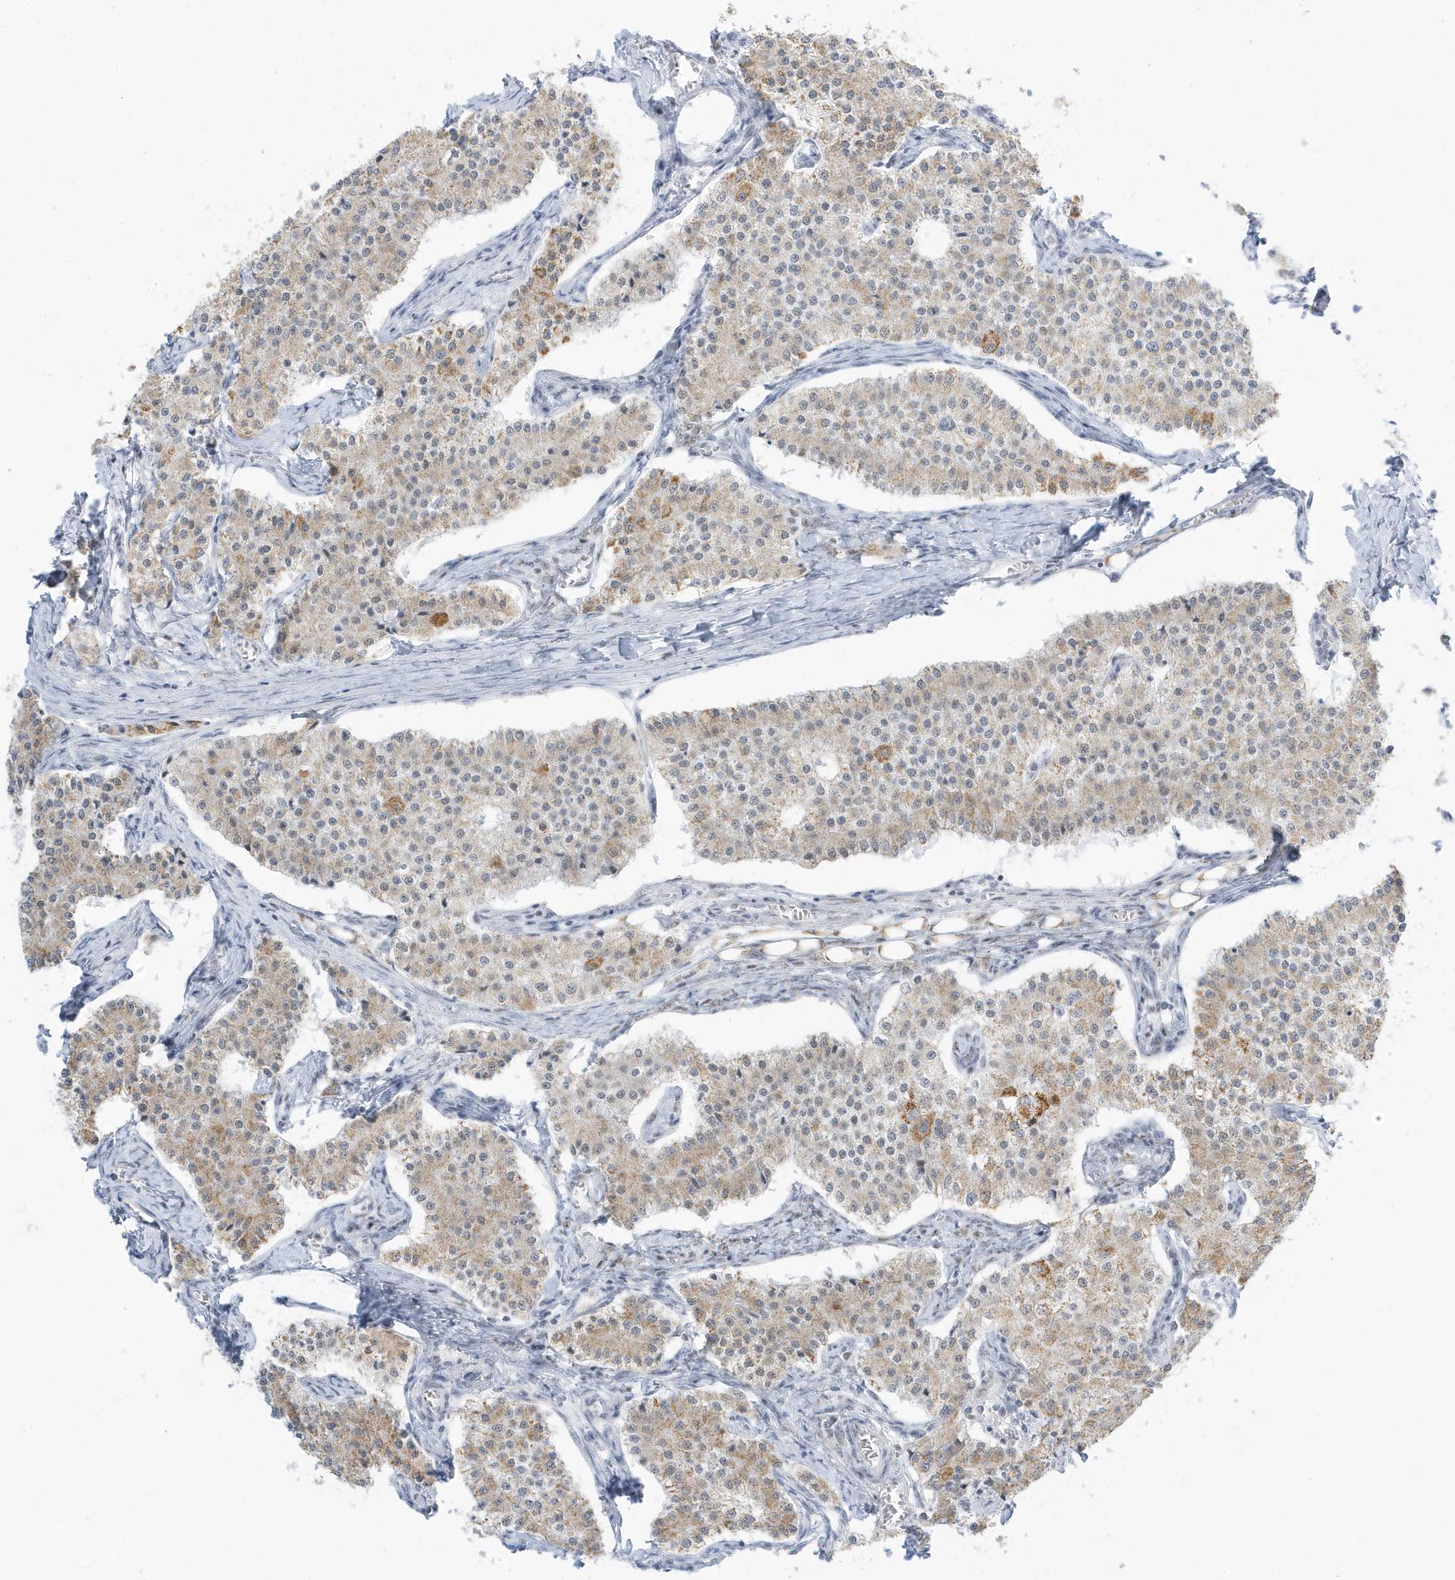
{"staining": {"intensity": "moderate", "quantity": ">75%", "location": "cytoplasmic/membranous"}, "tissue": "carcinoid", "cell_type": "Tumor cells", "image_type": "cancer", "snomed": [{"axis": "morphology", "description": "Carcinoid, malignant, NOS"}, {"axis": "topography", "description": "Colon"}], "caption": "IHC micrograph of neoplastic tissue: human carcinoid (malignant) stained using immunohistochemistry (IHC) shows medium levels of moderate protein expression localized specifically in the cytoplasmic/membranous of tumor cells, appearing as a cytoplasmic/membranous brown color.", "gene": "PLEKHN1", "patient": {"sex": "female", "age": 52}}